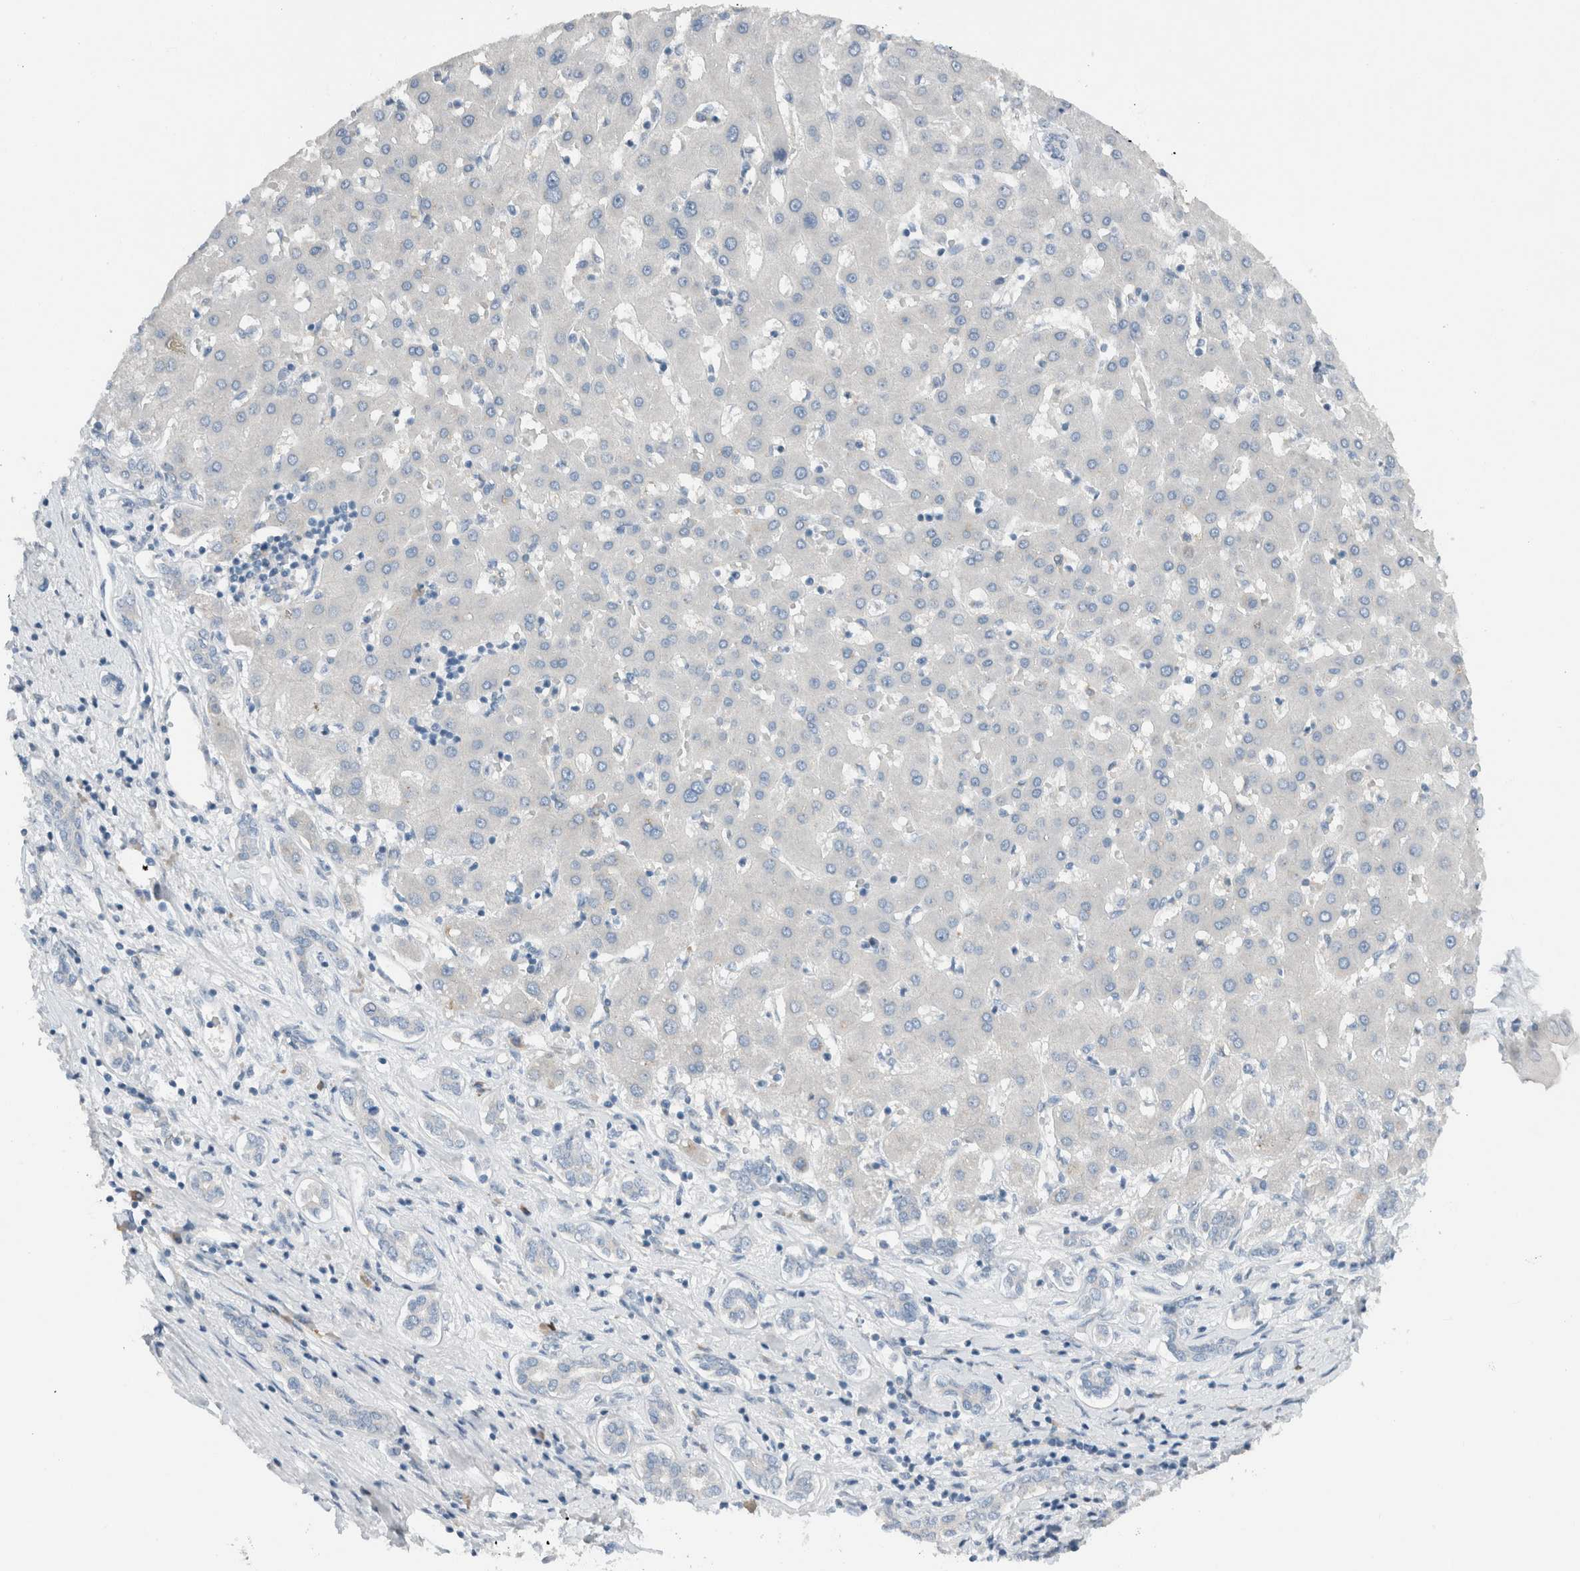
{"staining": {"intensity": "negative", "quantity": "none", "location": "none"}, "tissue": "liver cancer", "cell_type": "Tumor cells", "image_type": "cancer", "snomed": [{"axis": "morphology", "description": "Carcinoma, Hepatocellular, NOS"}, {"axis": "topography", "description": "Liver"}], "caption": "A high-resolution photomicrograph shows immunohistochemistry (IHC) staining of hepatocellular carcinoma (liver), which exhibits no significant staining in tumor cells.", "gene": "DUOX1", "patient": {"sex": "male", "age": 65}}